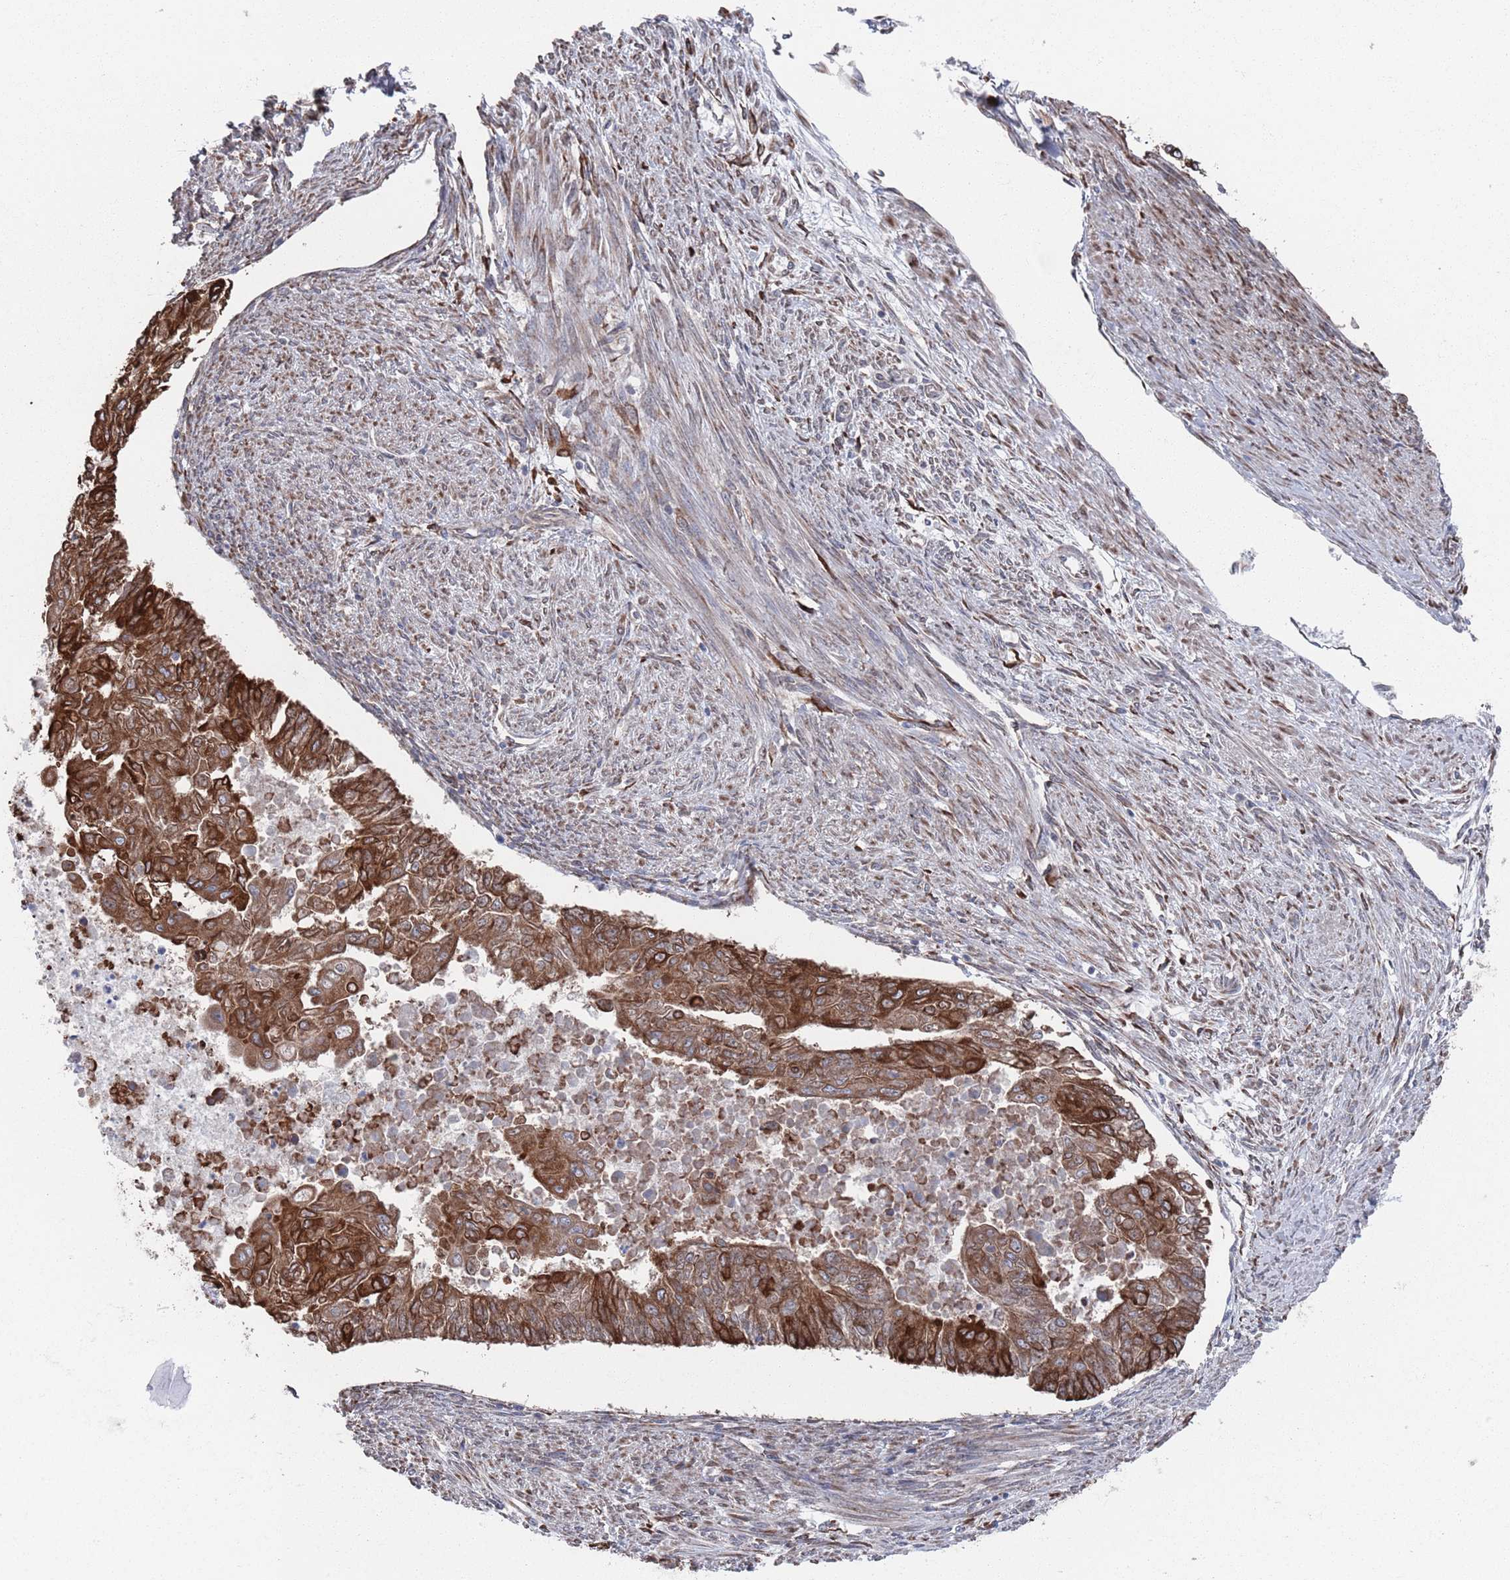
{"staining": {"intensity": "strong", "quantity": ">75%", "location": "cytoplasmic/membranous"}, "tissue": "endometrial cancer", "cell_type": "Tumor cells", "image_type": "cancer", "snomed": [{"axis": "morphology", "description": "Adenocarcinoma, NOS"}, {"axis": "topography", "description": "Endometrium"}], "caption": "Brown immunohistochemical staining in human endometrial cancer exhibits strong cytoplasmic/membranous expression in about >75% of tumor cells.", "gene": "CCDC106", "patient": {"sex": "female", "age": 32}}